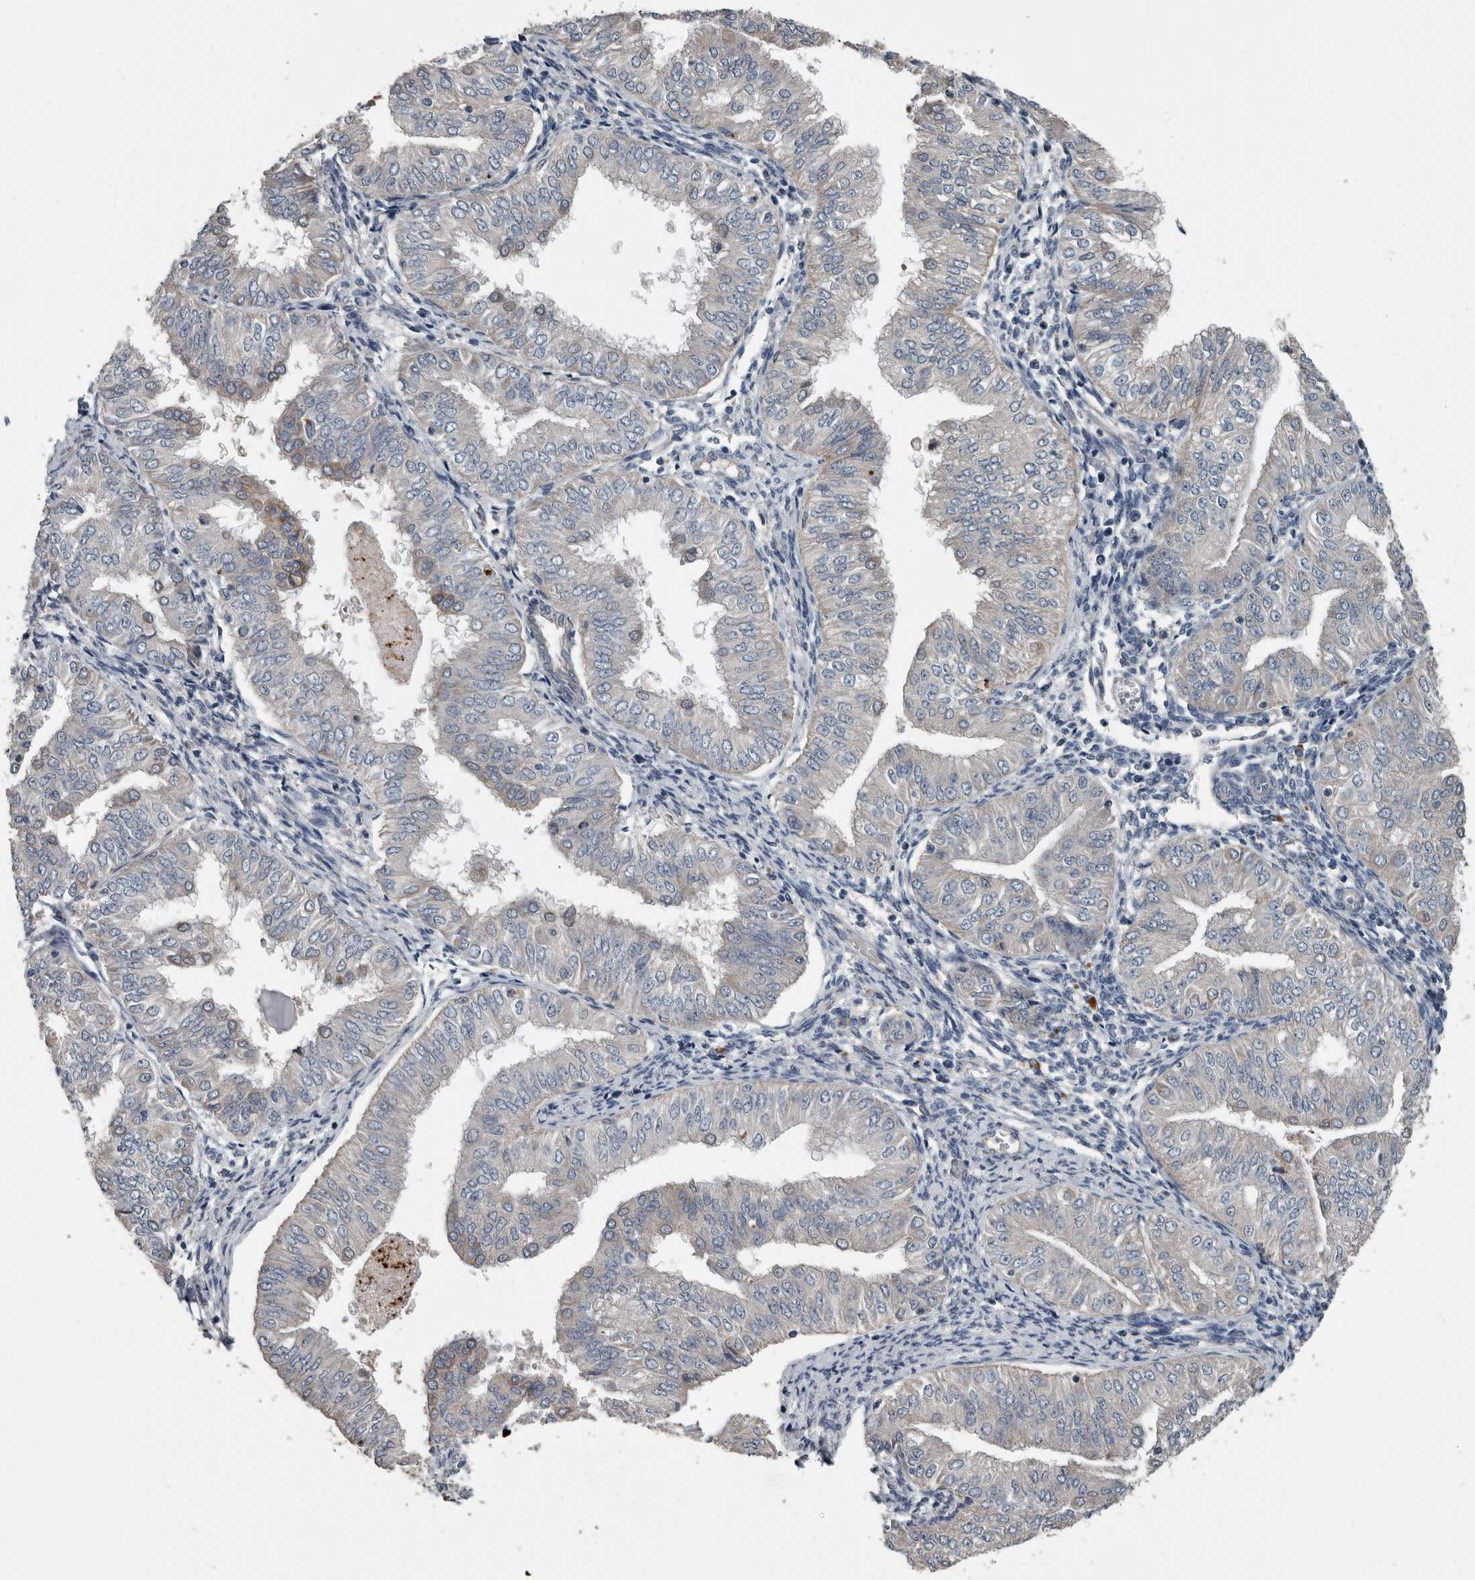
{"staining": {"intensity": "negative", "quantity": "none", "location": "none"}, "tissue": "endometrial cancer", "cell_type": "Tumor cells", "image_type": "cancer", "snomed": [{"axis": "morphology", "description": "Normal tissue, NOS"}, {"axis": "morphology", "description": "Adenocarcinoma, NOS"}, {"axis": "topography", "description": "Endometrium"}], "caption": "This image is of endometrial adenocarcinoma stained with IHC to label a protein in brown with the nuclei are counter-stained blue. There is no staining in tumor cells.", "gene": "DPY19L4", "patient": {"sex": "female", "age": 53}}